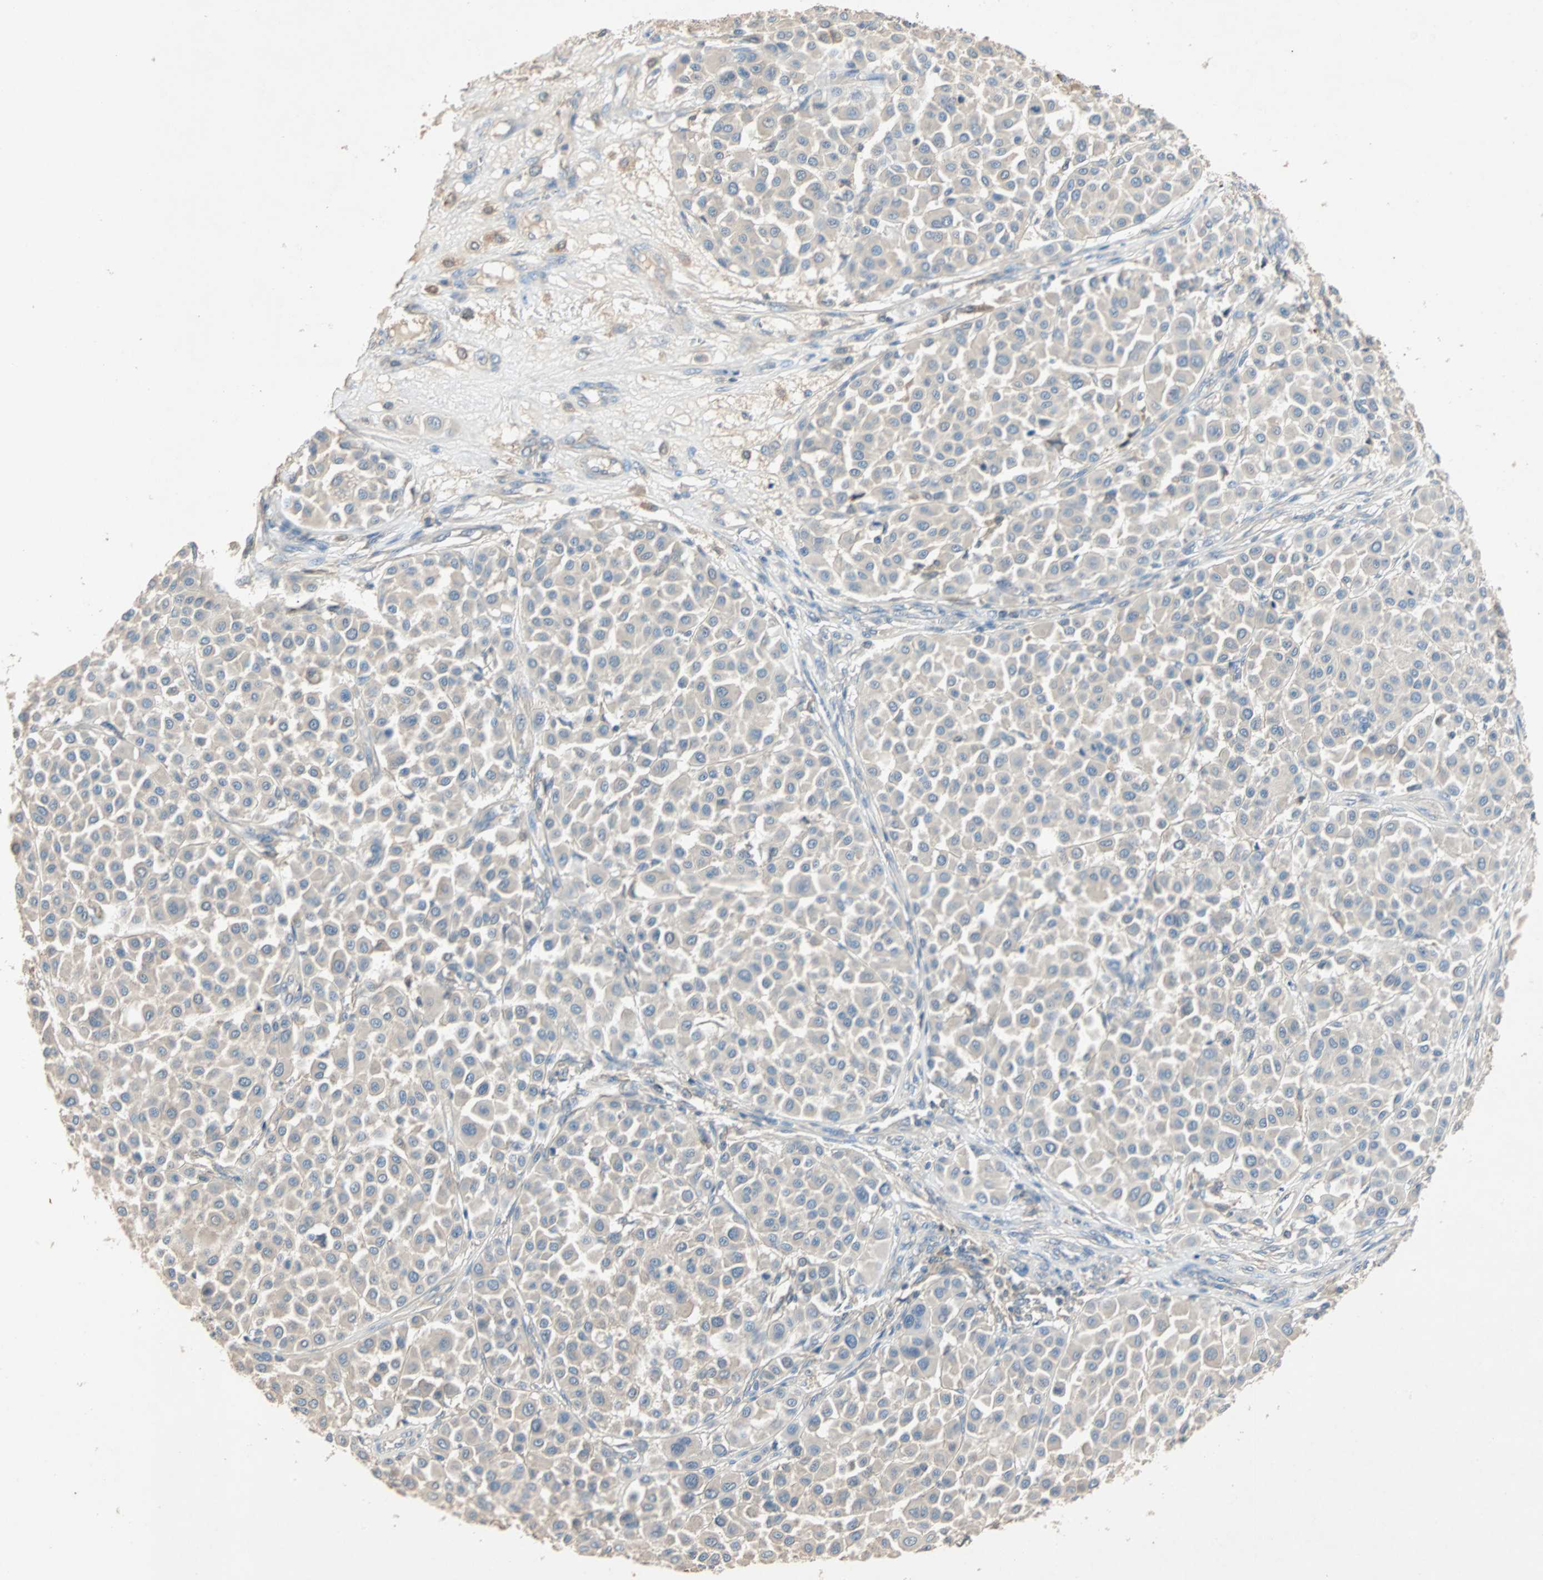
{"staining": {"intensity": "weak", "quantity": "<25%", "location": "cytoplasmic/membranous"}, "tissue": "melanoma", "cell_type": "Tumor cells", "image_type": "cancer", "snomed": [{"axis": "morphology", "description": "Malignant melanoma, Metastatic site"}, {"axis": "topography", "description": "Soft tissue"}], "caption": "High magnification brightfield microscopy of malignant melanoma (metastatic site) stained with DAB (3,3'-diaminobenzidine) (brown) and counterstained with hematoxylin (blue): tumor cells show no significant positivity.", "gene": "ADAP1", "patient": {"sex": "male", "age": 41}}